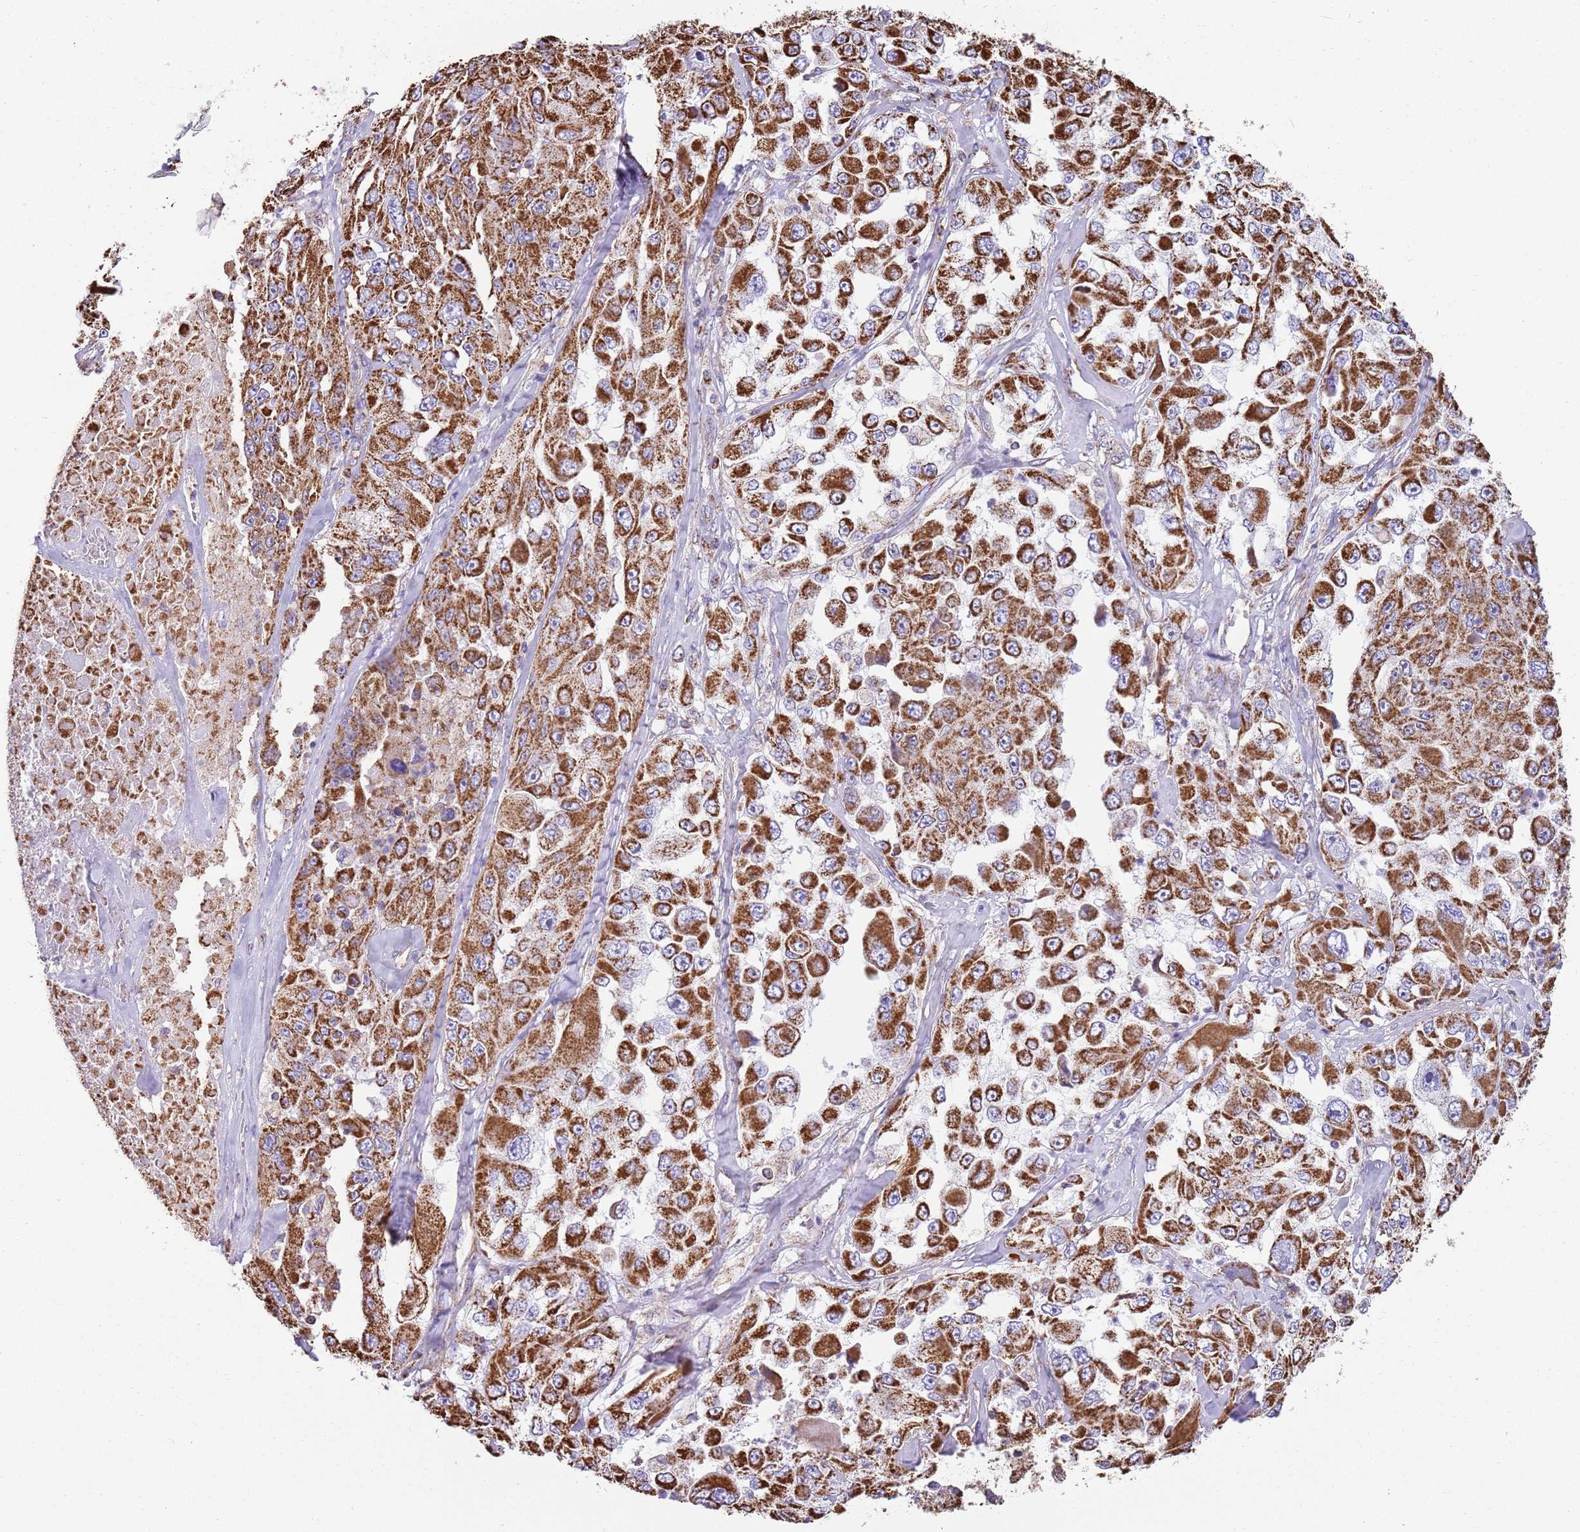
{"staining": {"intensity": "strong", "quantity": ">75%", "location": "cytoplasmic/membranous"}, "tissue": "melanoma", "cell_type": "Tumor cells", "image_type": "cancer", "snomed": [{"axis": "morphology", "description": "Malignant melanoma, Metastatic site"}, {"axis": "topography", "description": "Lymph node"}], "caption": "Protein expression by immunohistochemistry shows strong cytoplasmic/membranous expression in approximately >75% of tumor cells in melanoma.", "gene": "TTLL1", "patient": {"sex": "male", "age": 62}}